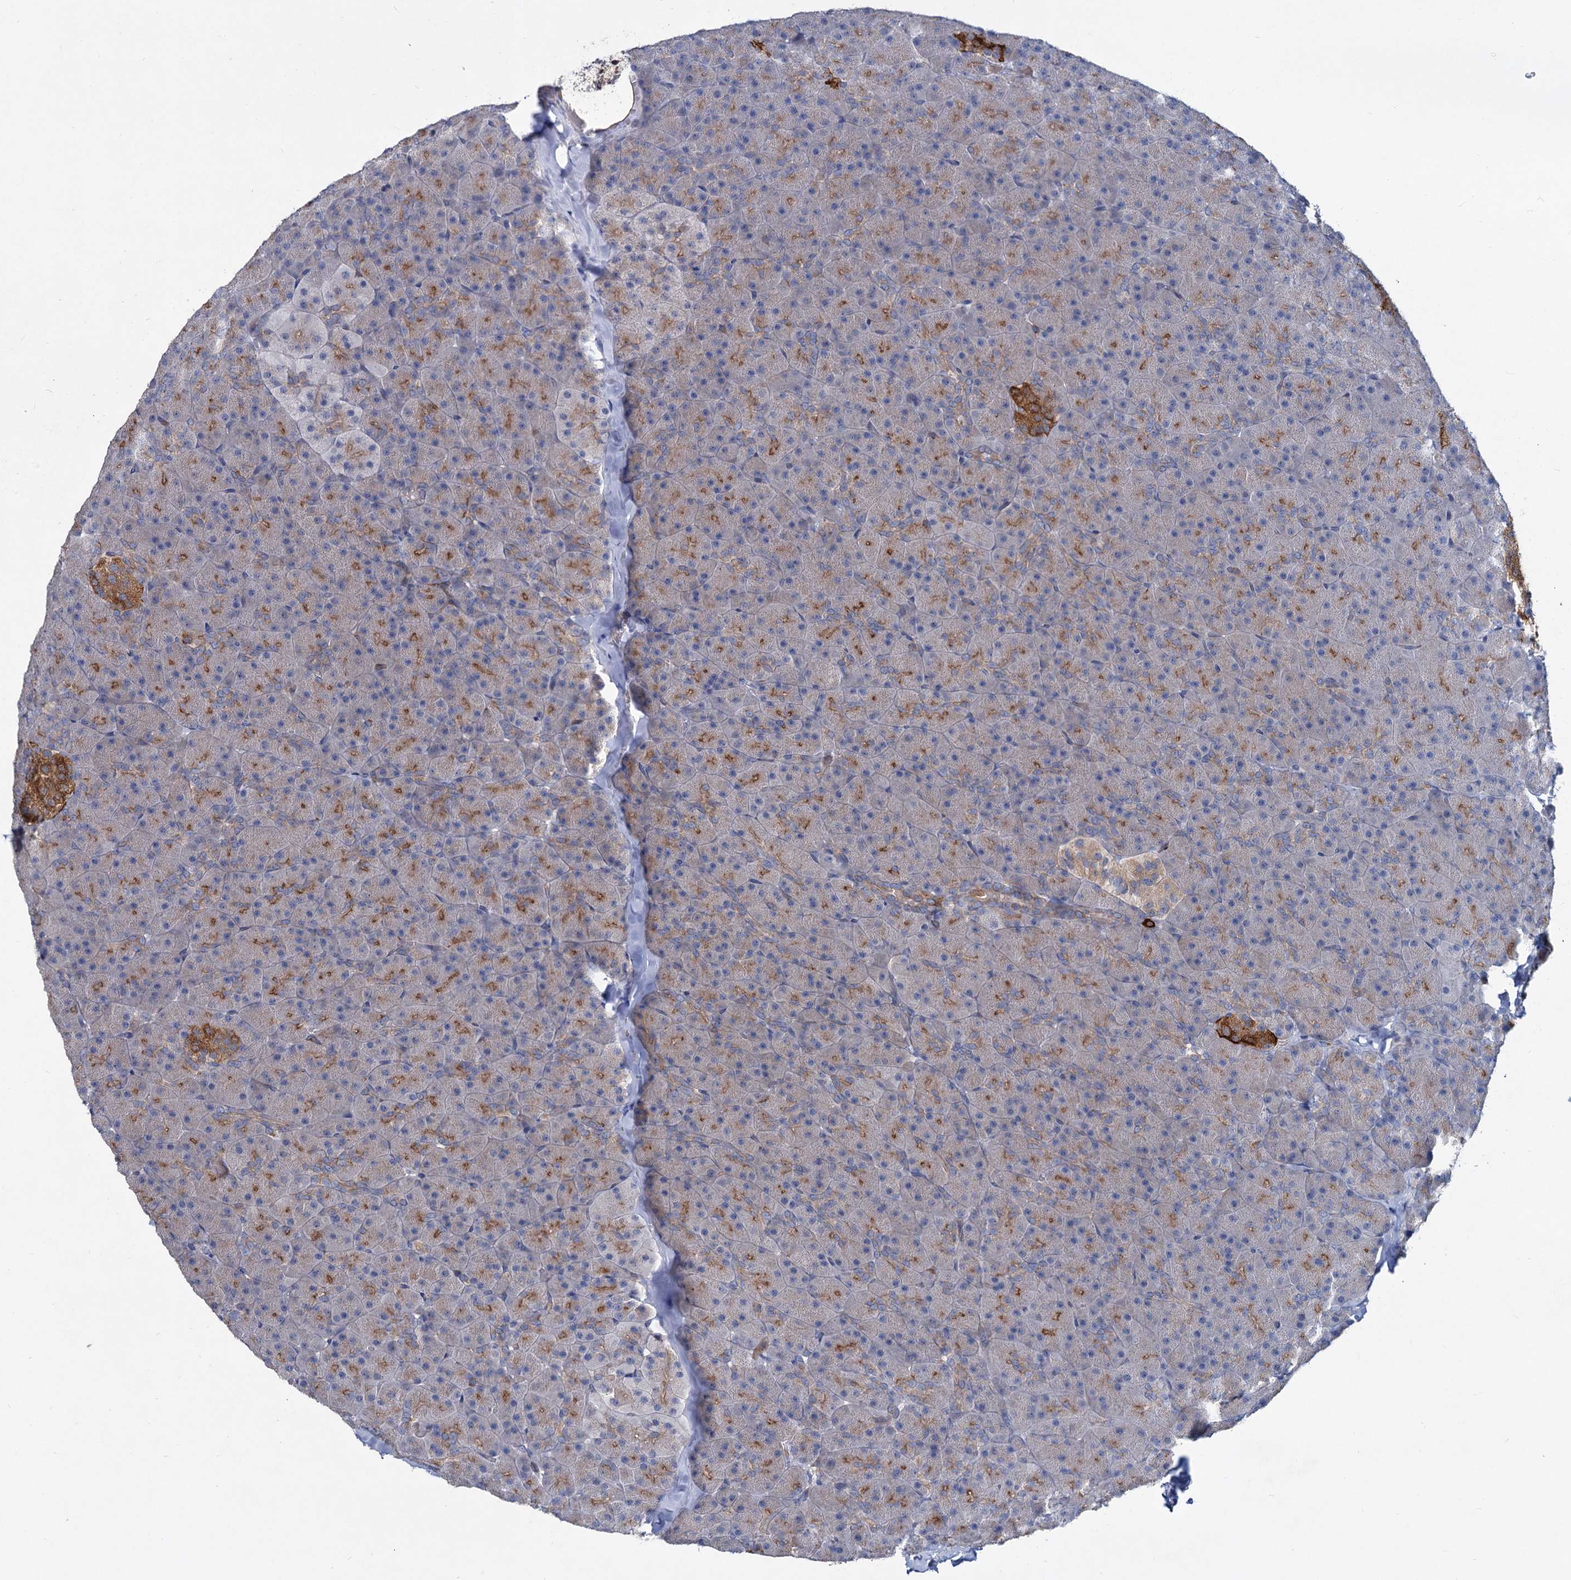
{"staining": {"intensity": "moderate", "quantity": "25%-75%", "location": "cytoplasmic/membranous"}, "tissue": "pancreas", "cell_type": "Exocrine glandular cells", "image_type": "normal", "snomed": [{"axis": "morphology", "description": "Normal tissue, NOS"}, {"axis": "topography", "description": "Pancreas"}], "caption": "An immunohistochemistry (IHC) image of benign tissue is shown. Protein staining in brown labels moderate cytoplasmic/membranous positivity in pancreas within exocrine glandular cells.", "gene": "LRCH4", "patient": {"sex": "male", "age": 36}}